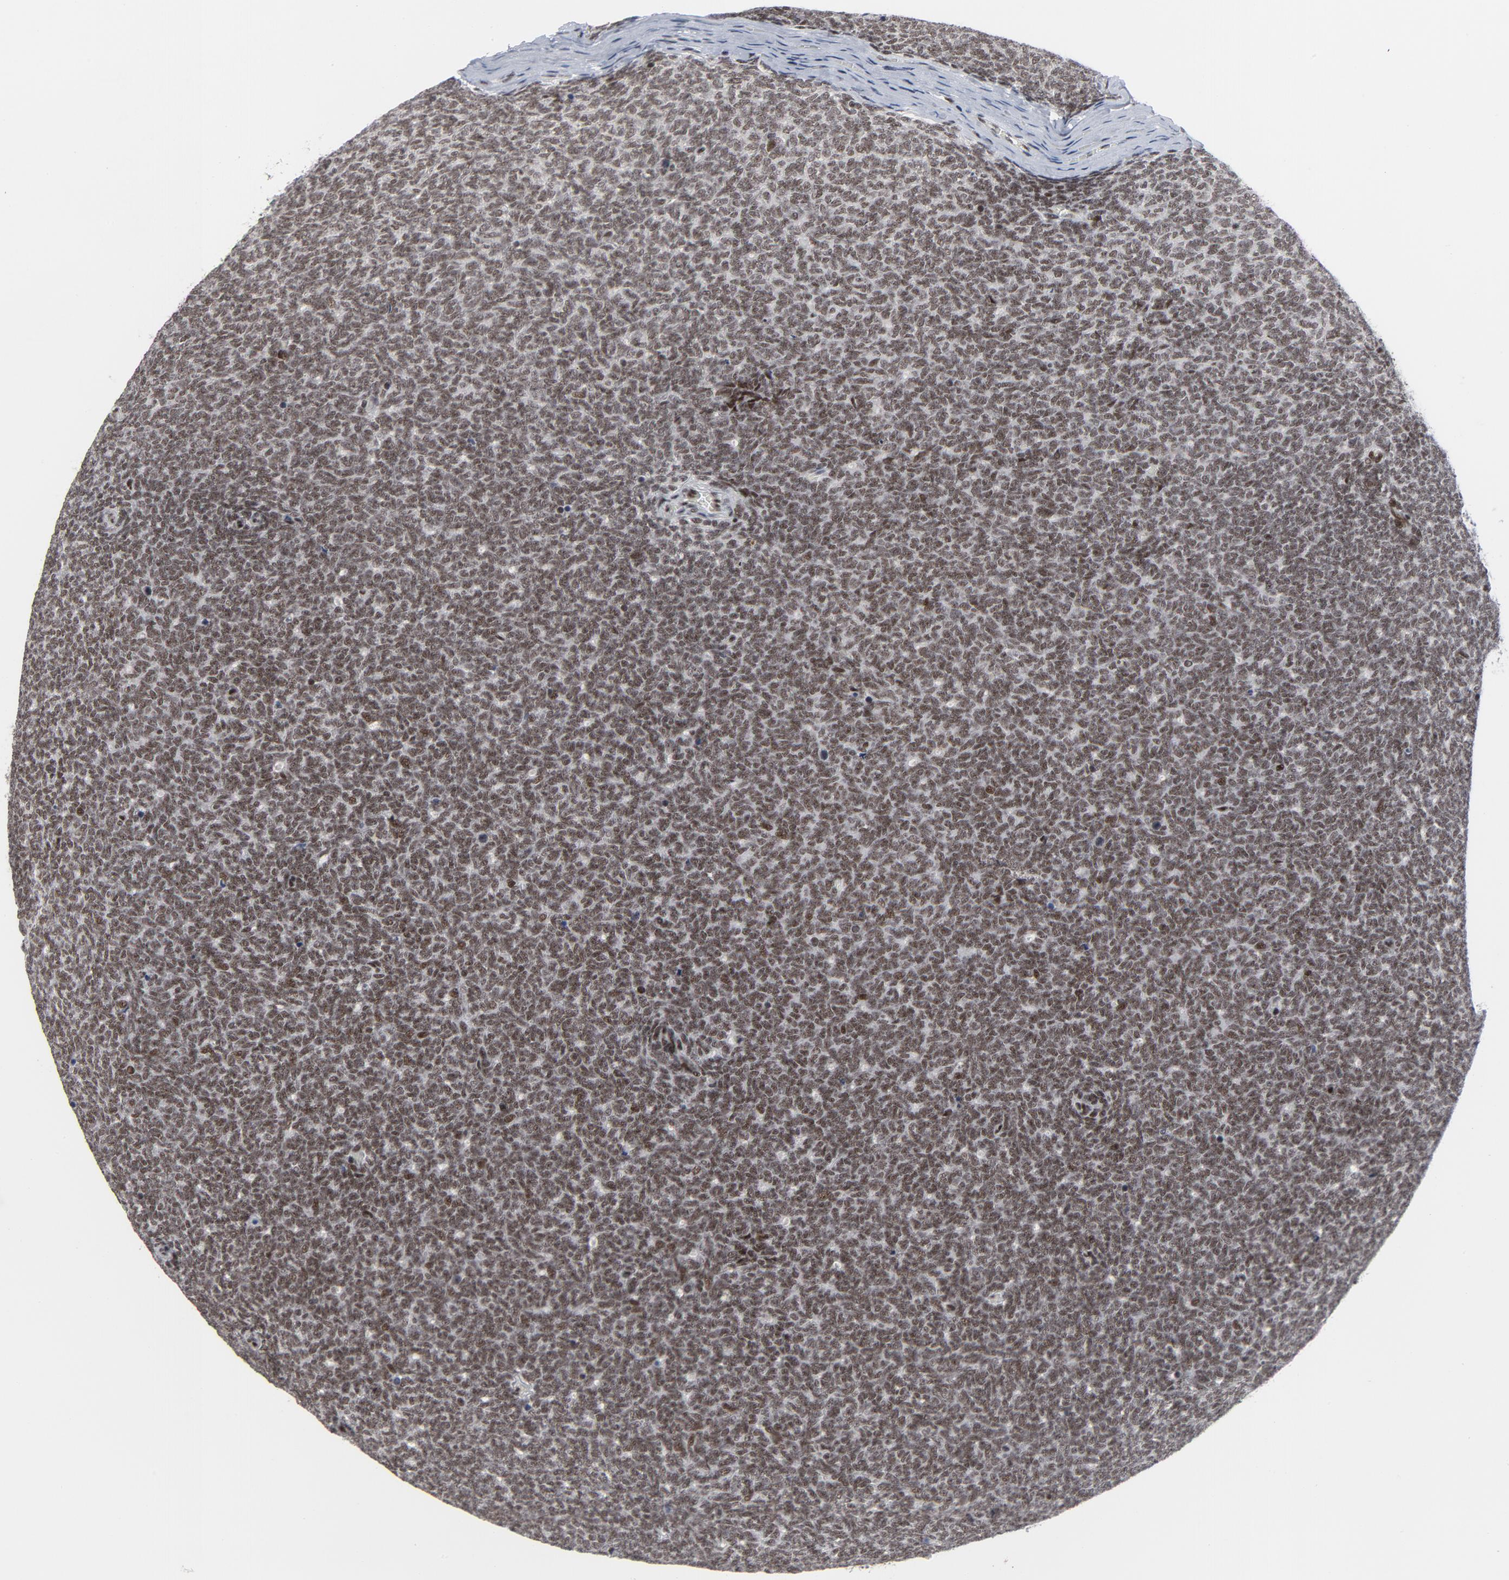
{"staining": {"intensity": "weak", "quantity": ">75%", "location": "nuclear"}, "tissue": "renal cancer", "cell_type": "Tumor cells", "image_type": "cancer", "snomed": [{"axis": "morphology", "description": "Neoplasm, malignant, NOS"}, {"axis": "topography", "description": "Kidney"}], "caption": "Immunohistochemistry (IHC) staining of renal cancer, which shows low levels of weak nuclear staining in about >75% of tumor cells indicating weak nuclear protein expression. The staining was performed using DAB (3,3'-diaminobenzidine) (brown) for protein detection and nuclei were counterstained in hematoxylin (blue).", "gene": "GABPA", "patient": {"sex": "male", "age": 28}}